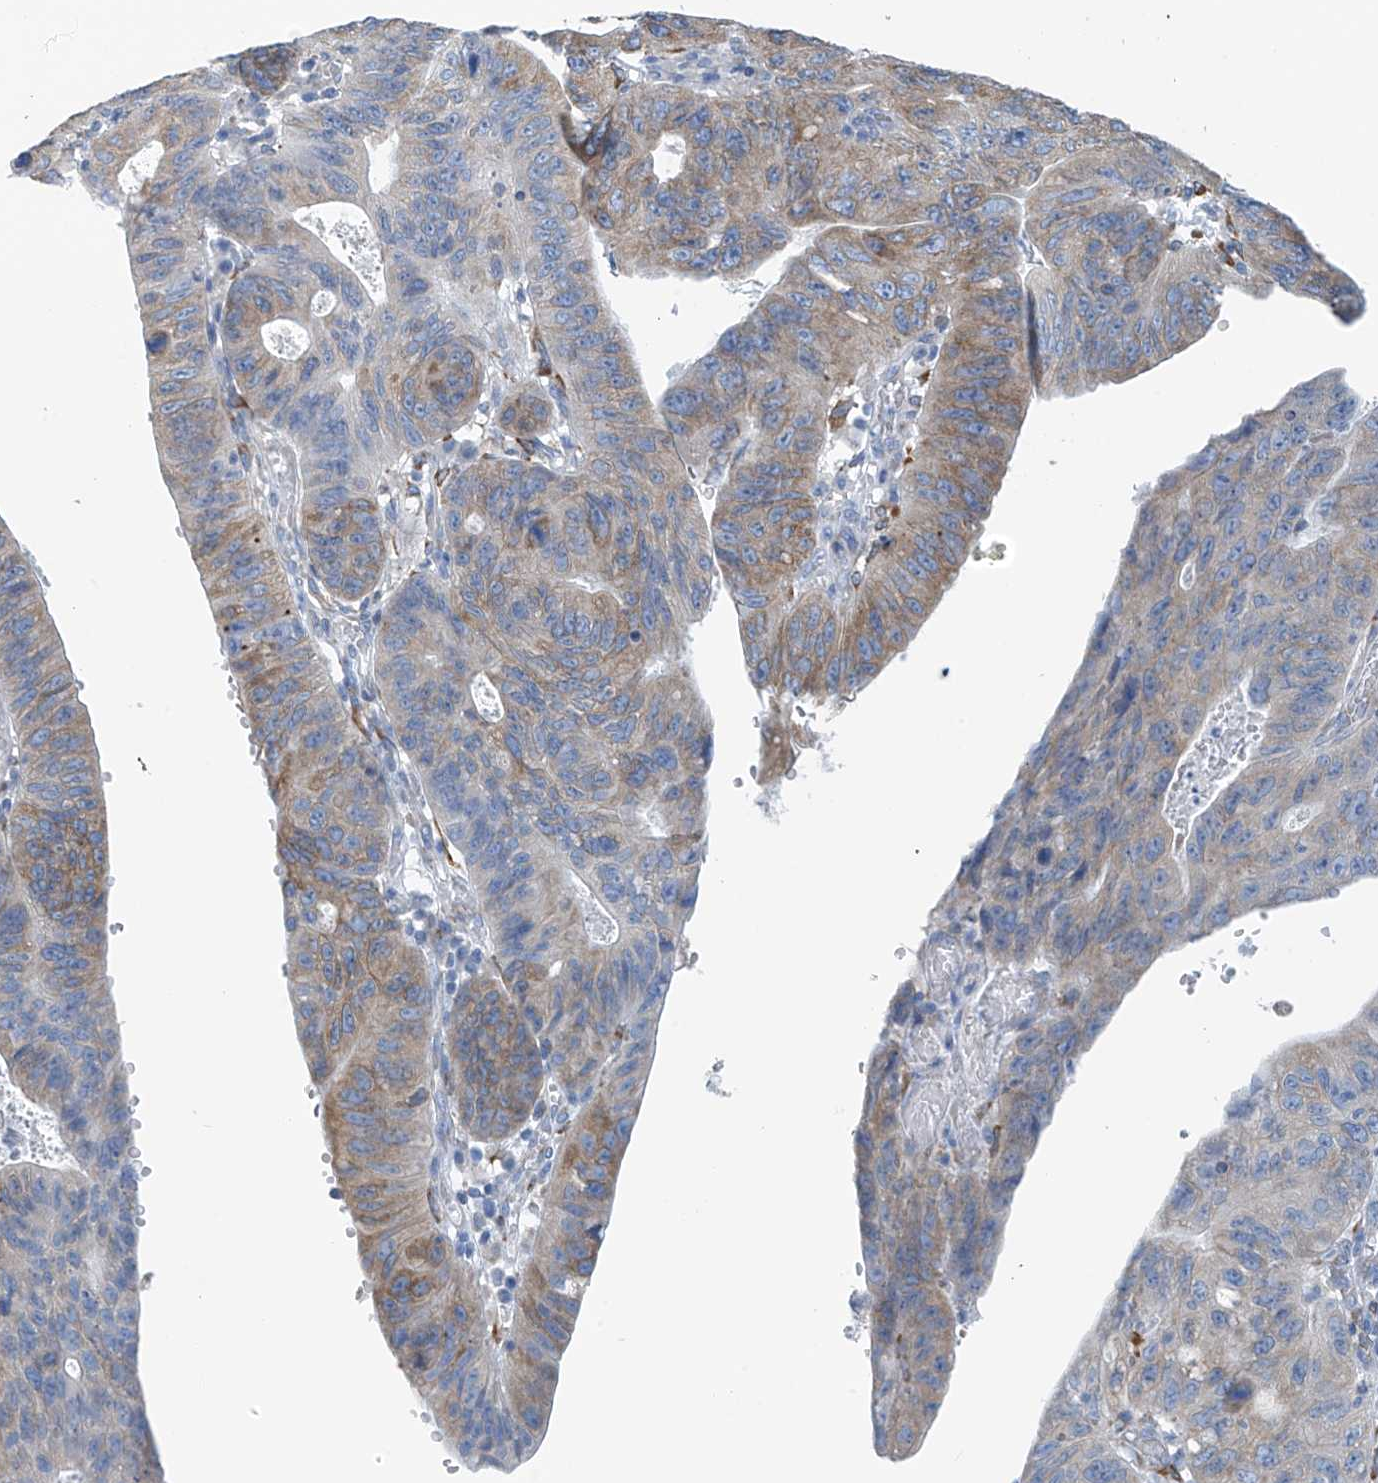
{"staining": {"intensity": "moderate", "quantity": "<25%", "location": "cytoplasmic/membranous"}, "tissue": "stomach cancer", "cell_type": "Tumor cells", "image_type": "cancer", "snomed": [{"axis": "morphology", "description": "Adenocarcinoma, NOS"}, {"axis": "topography", "description": "Stomach"}], "caption": "Brown immunohistochemical staining in human adenocarcinoma (stomach) demonstrates moderate cytoplasmic/membranous expression in about <25% of tumor cells.", "gene": "RCN2", "patient": {"sex": "male", "age": 59}}